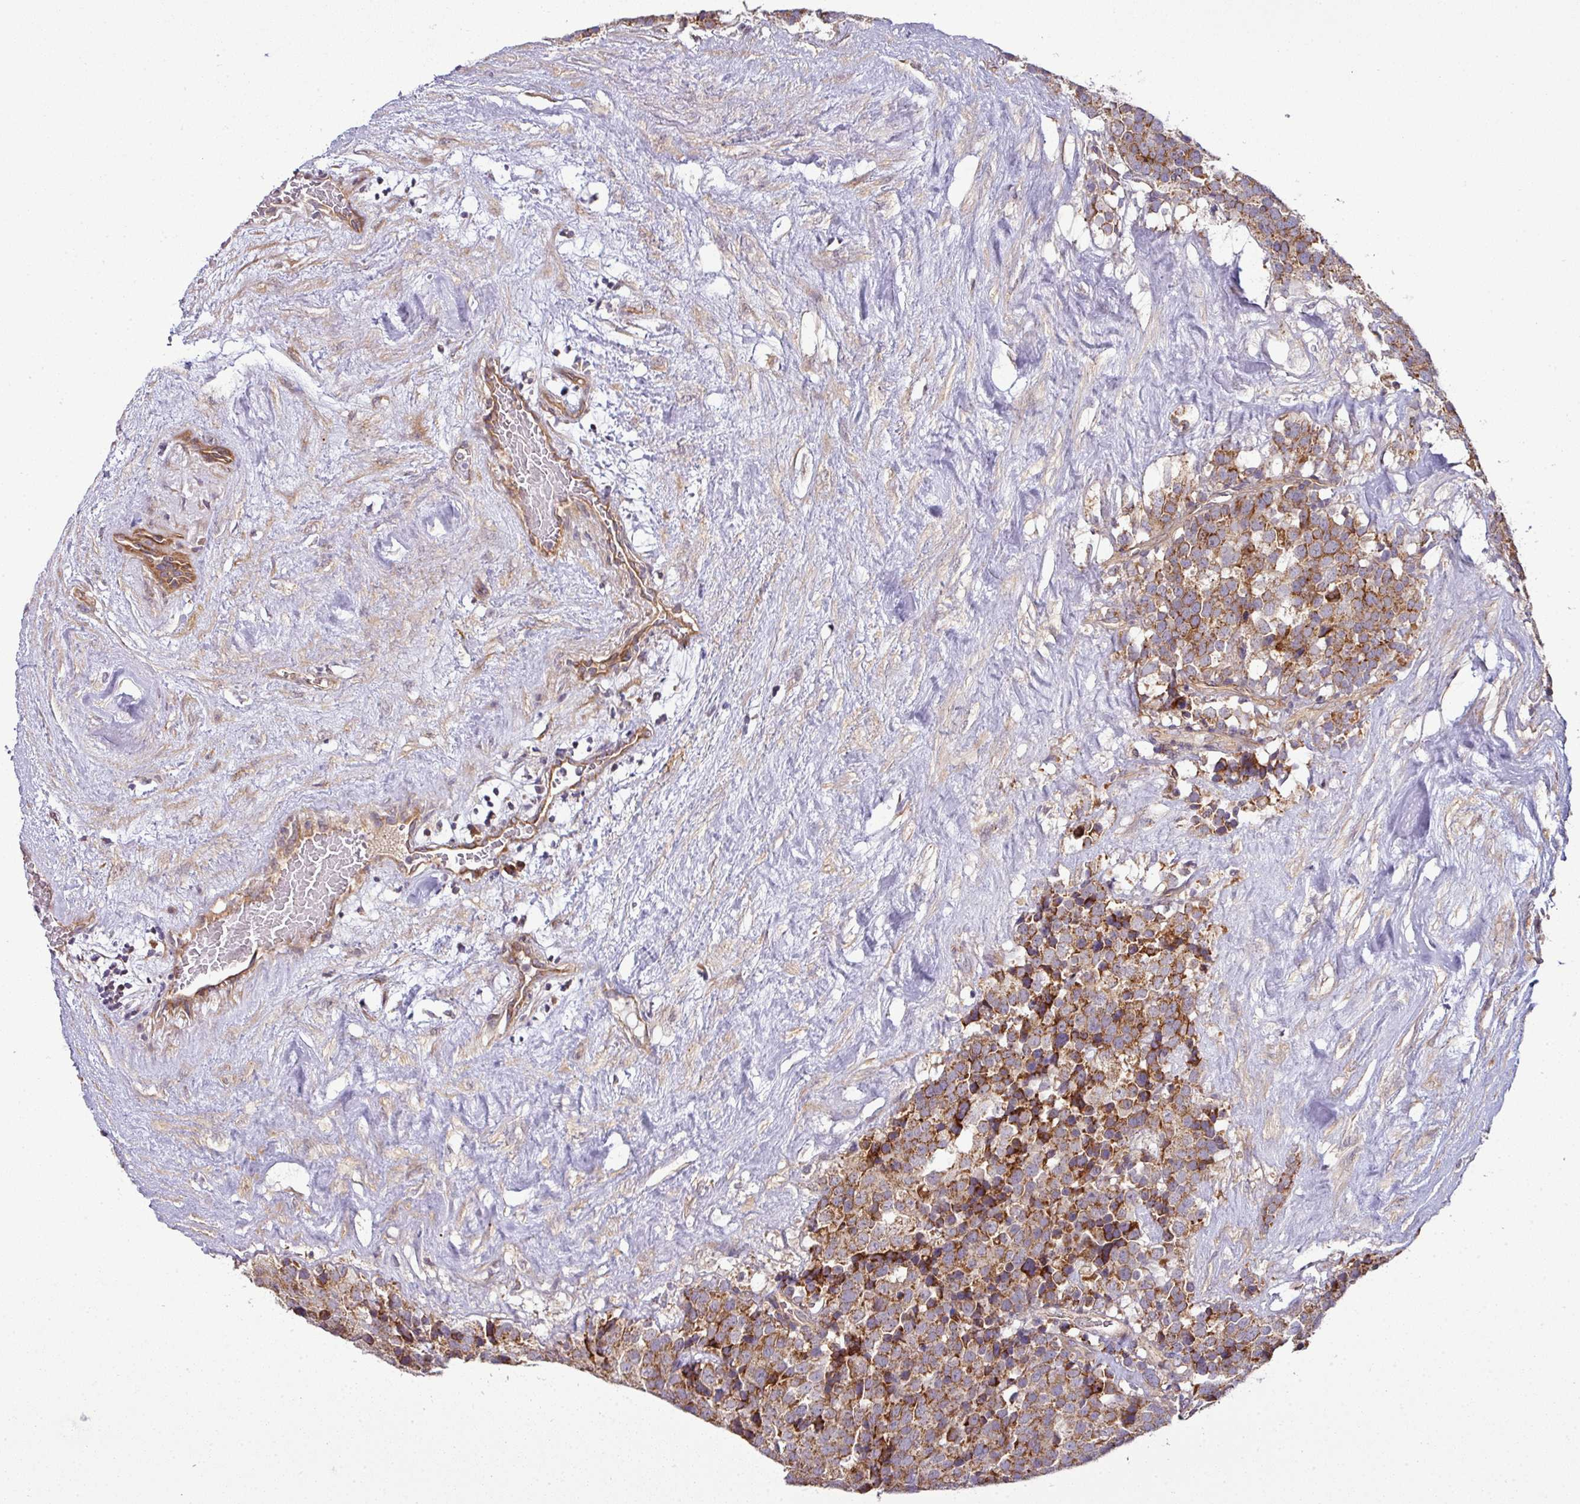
{"staining": {"intensity": "strong", "quantity": ">75%", "location": "cytoplasmic/membranous"}, "tissue": "testis cancer", "cell_type": "Tumor cells", "image_type": "cancer", "snomed": [{"axis": "morphology", "description": "Seminoma, NOS"}, {"axis": "topography", "description": "Testis"}], "caption": "Strong cytoplasmic/membranous protein expression is appreciated in approximately >75% of tumor cells in testis seminoma. Ihc stains the protein of interest in brown and the nuclei are stained blue.", "gene": "TIMMDC1", "patient": {"sex": "male", "age": 71}}